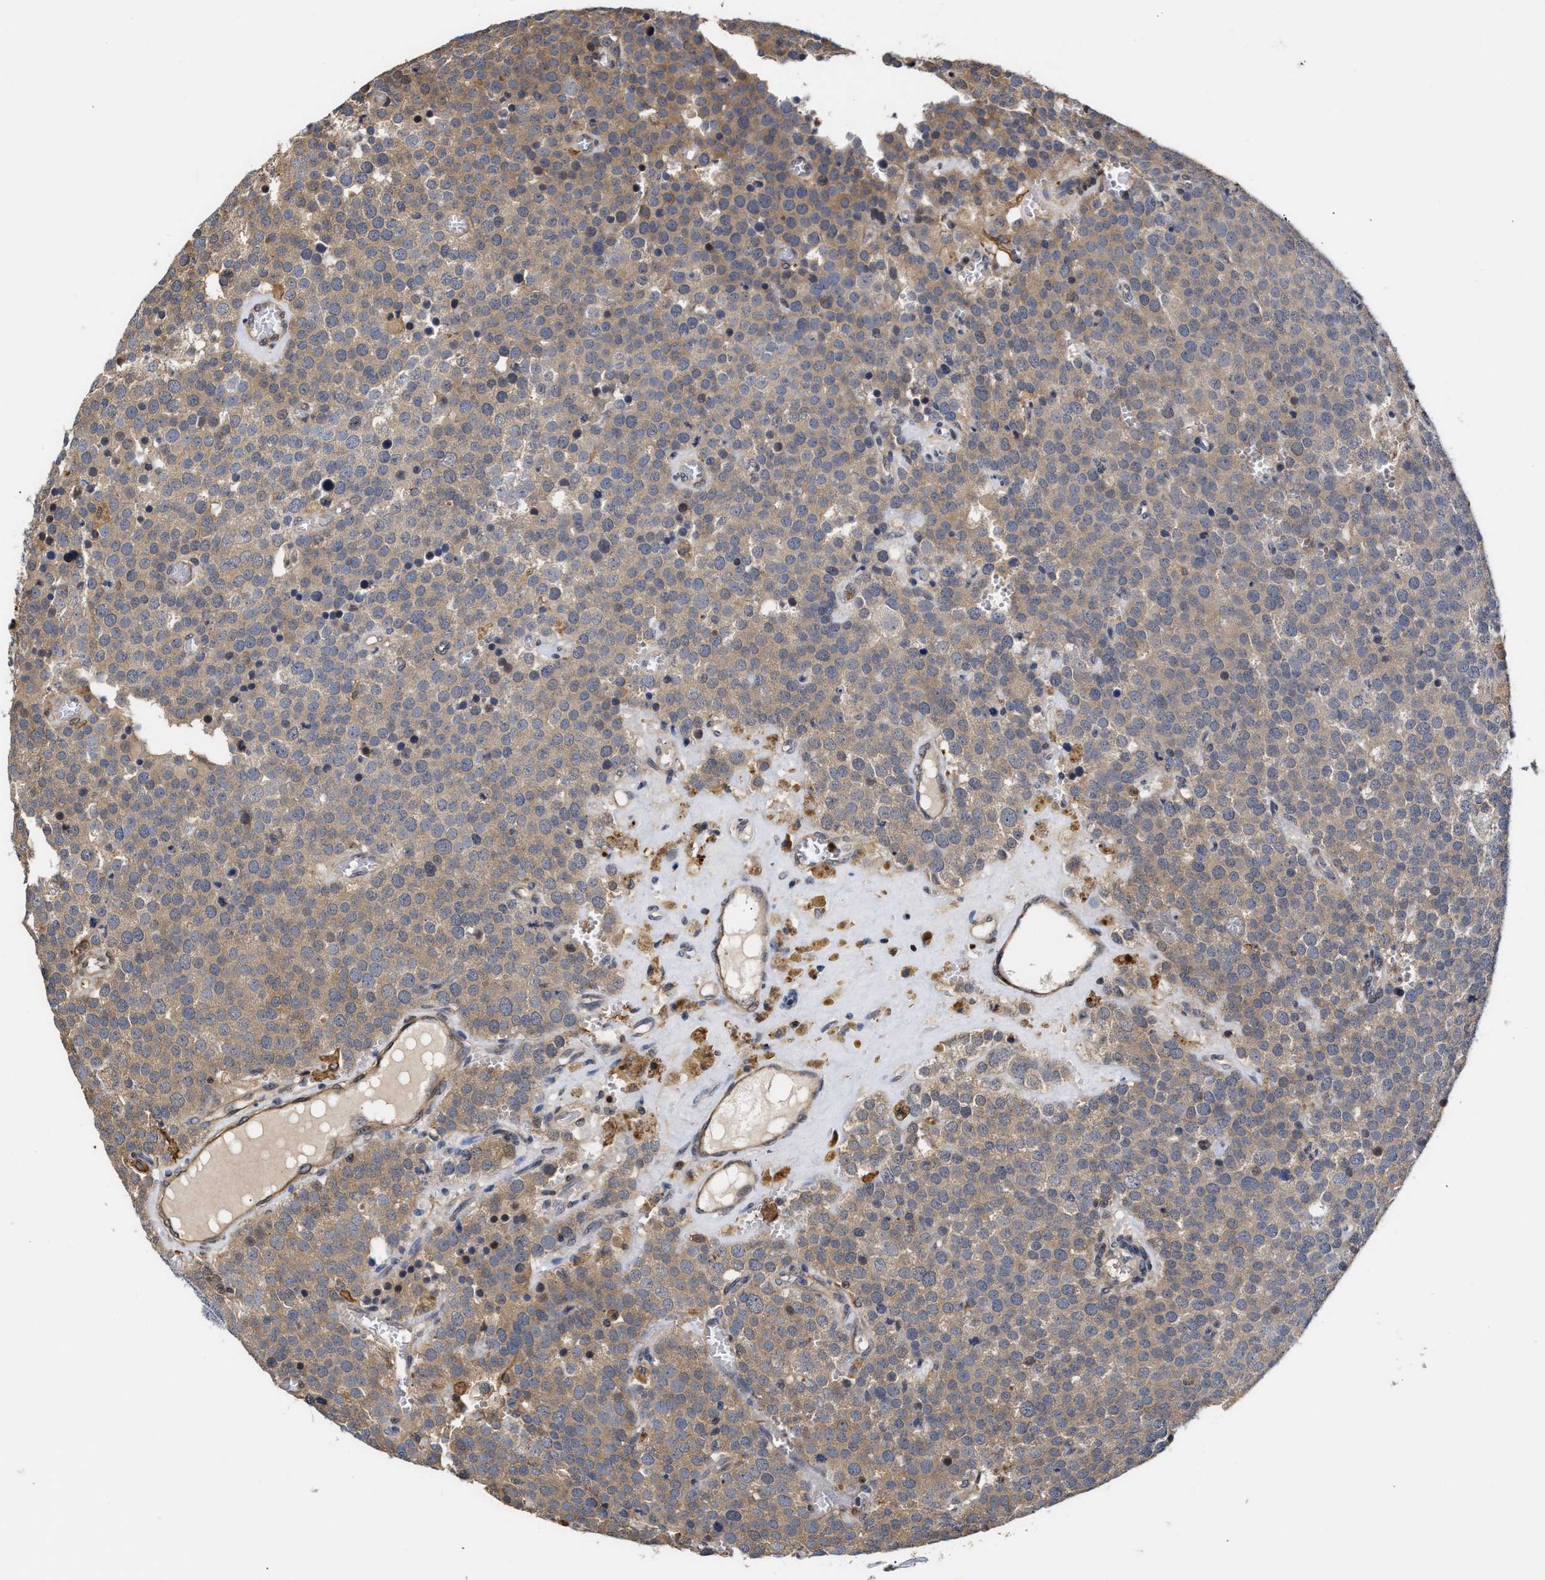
{"staining": {"intensity": "moderate", "quantity": ">75%", "location": "cytoplasmic/membranous"}, "tissue": "testis cancer", "cell_type": "Tumor cells", "image_type": "cancer", "snomed": [{"axis": "morphology", "description": "Normal tissue, NOS"}, {"axis": "morphology", "description": "Seminoma, NOS"}, {"axis": "topography", "description": "Testis"}], "caption": "A brown stain highlights moderate cytoplasmic/membranous positivity of a protein in testis seminoma tumor cells.", "gene": "KLHDC1", "patient": {"sex": "male", "age": 71}}